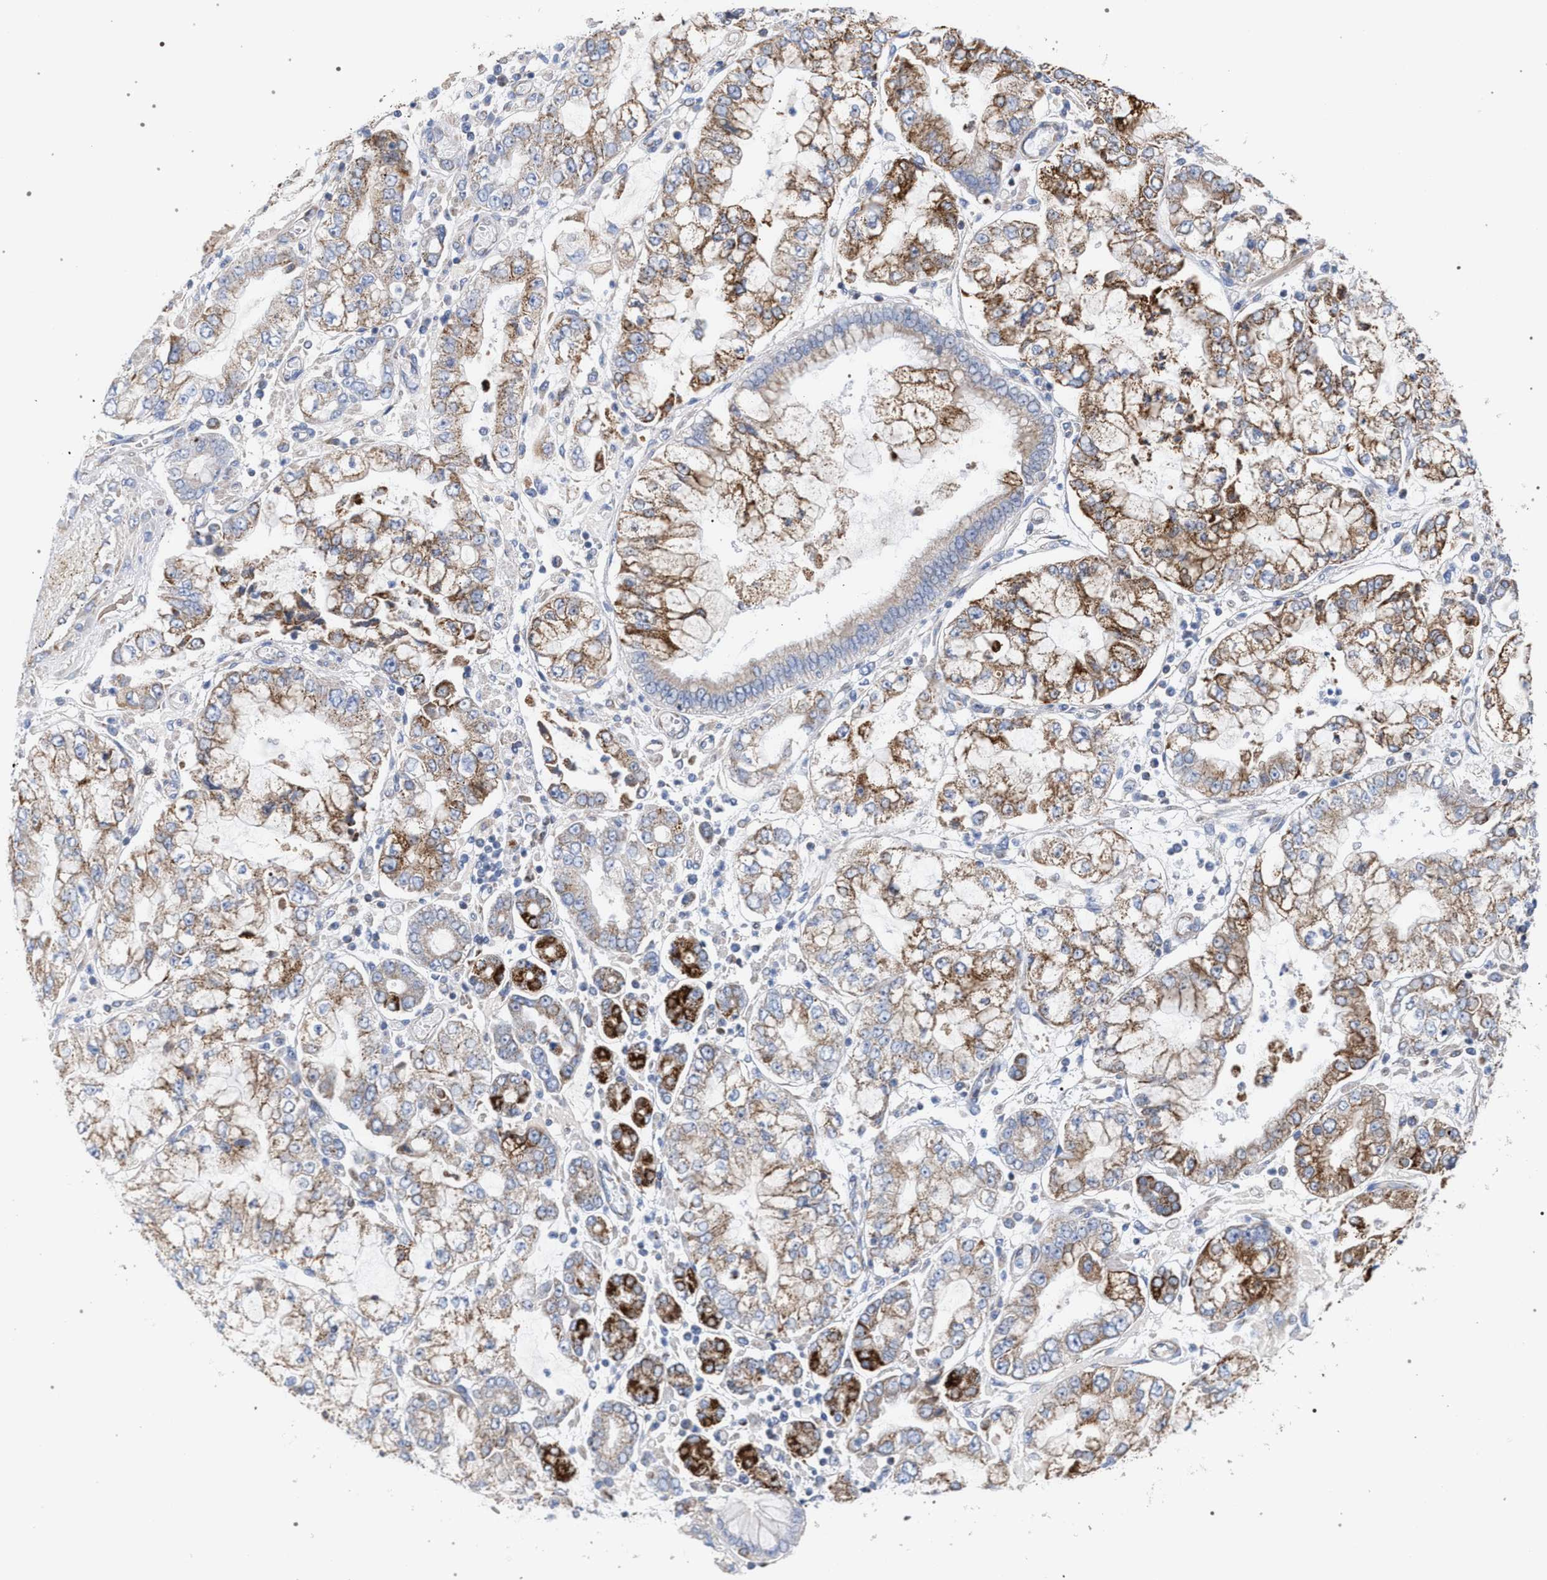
{"staining": {"intensity": "moderate", "quantity": ">75%", "location": "cytoplasmic/membranous"}, "tissue": "stomach cancer", "cell_type": "Tumor cells", "image_type": "cancer", "snomed": [{"axis": "morphology", "description": "Adenocarcinoma, NOS"}, {"axis": "topography", "description": "Stomach"}], "caption": "A micrograph showing moderate cytoplasmic/membranous positivity in about >75% of tumor cells in adenocarcinoma (stomach), as visualized by brown immunohistochemical staining.", "gene": "ECI2", "patient": {"sex": "male", "age": 76}}